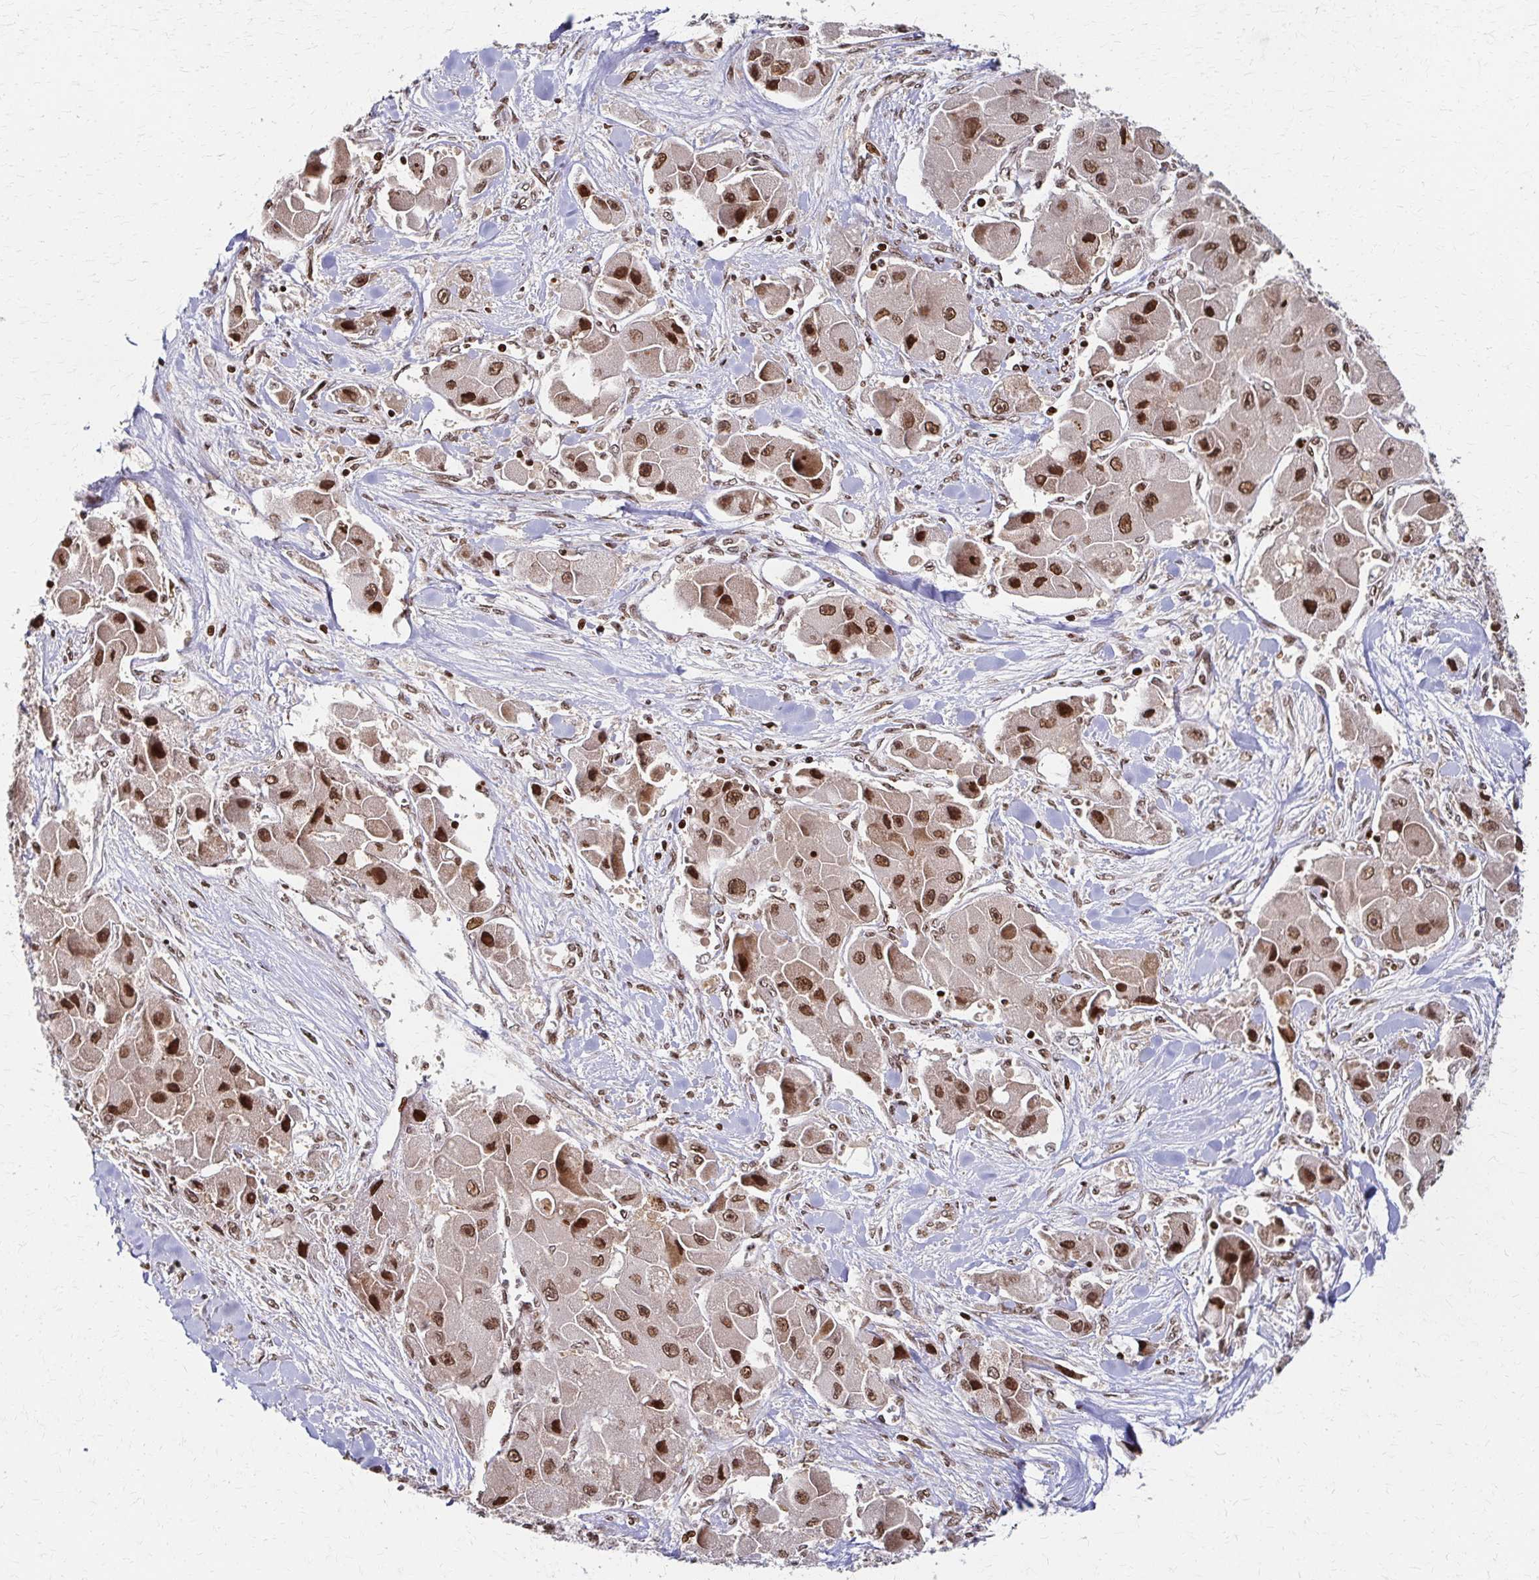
{"staining": {"intensity": "strong", "quantity": ">75%", "location": "nuclear"}, "tissue": "liver cancer", "cell_type": "Tumor cells", "image_type": "cancer", "snomed": [{"axis": "morphology", "description": "Carcinoma, Hepatocellular, NOS"}, {"axis": "topography", "description": "Liver"}], "caption": "An image showing strong nuclear staining in approximately >75% of tumor cells in liver cancer (hepatocellular carcinoma), as visualized by brown immunohistochemical staining.", "gene": "PSMD7", "patient": {"sex": "male", "age": 24}}